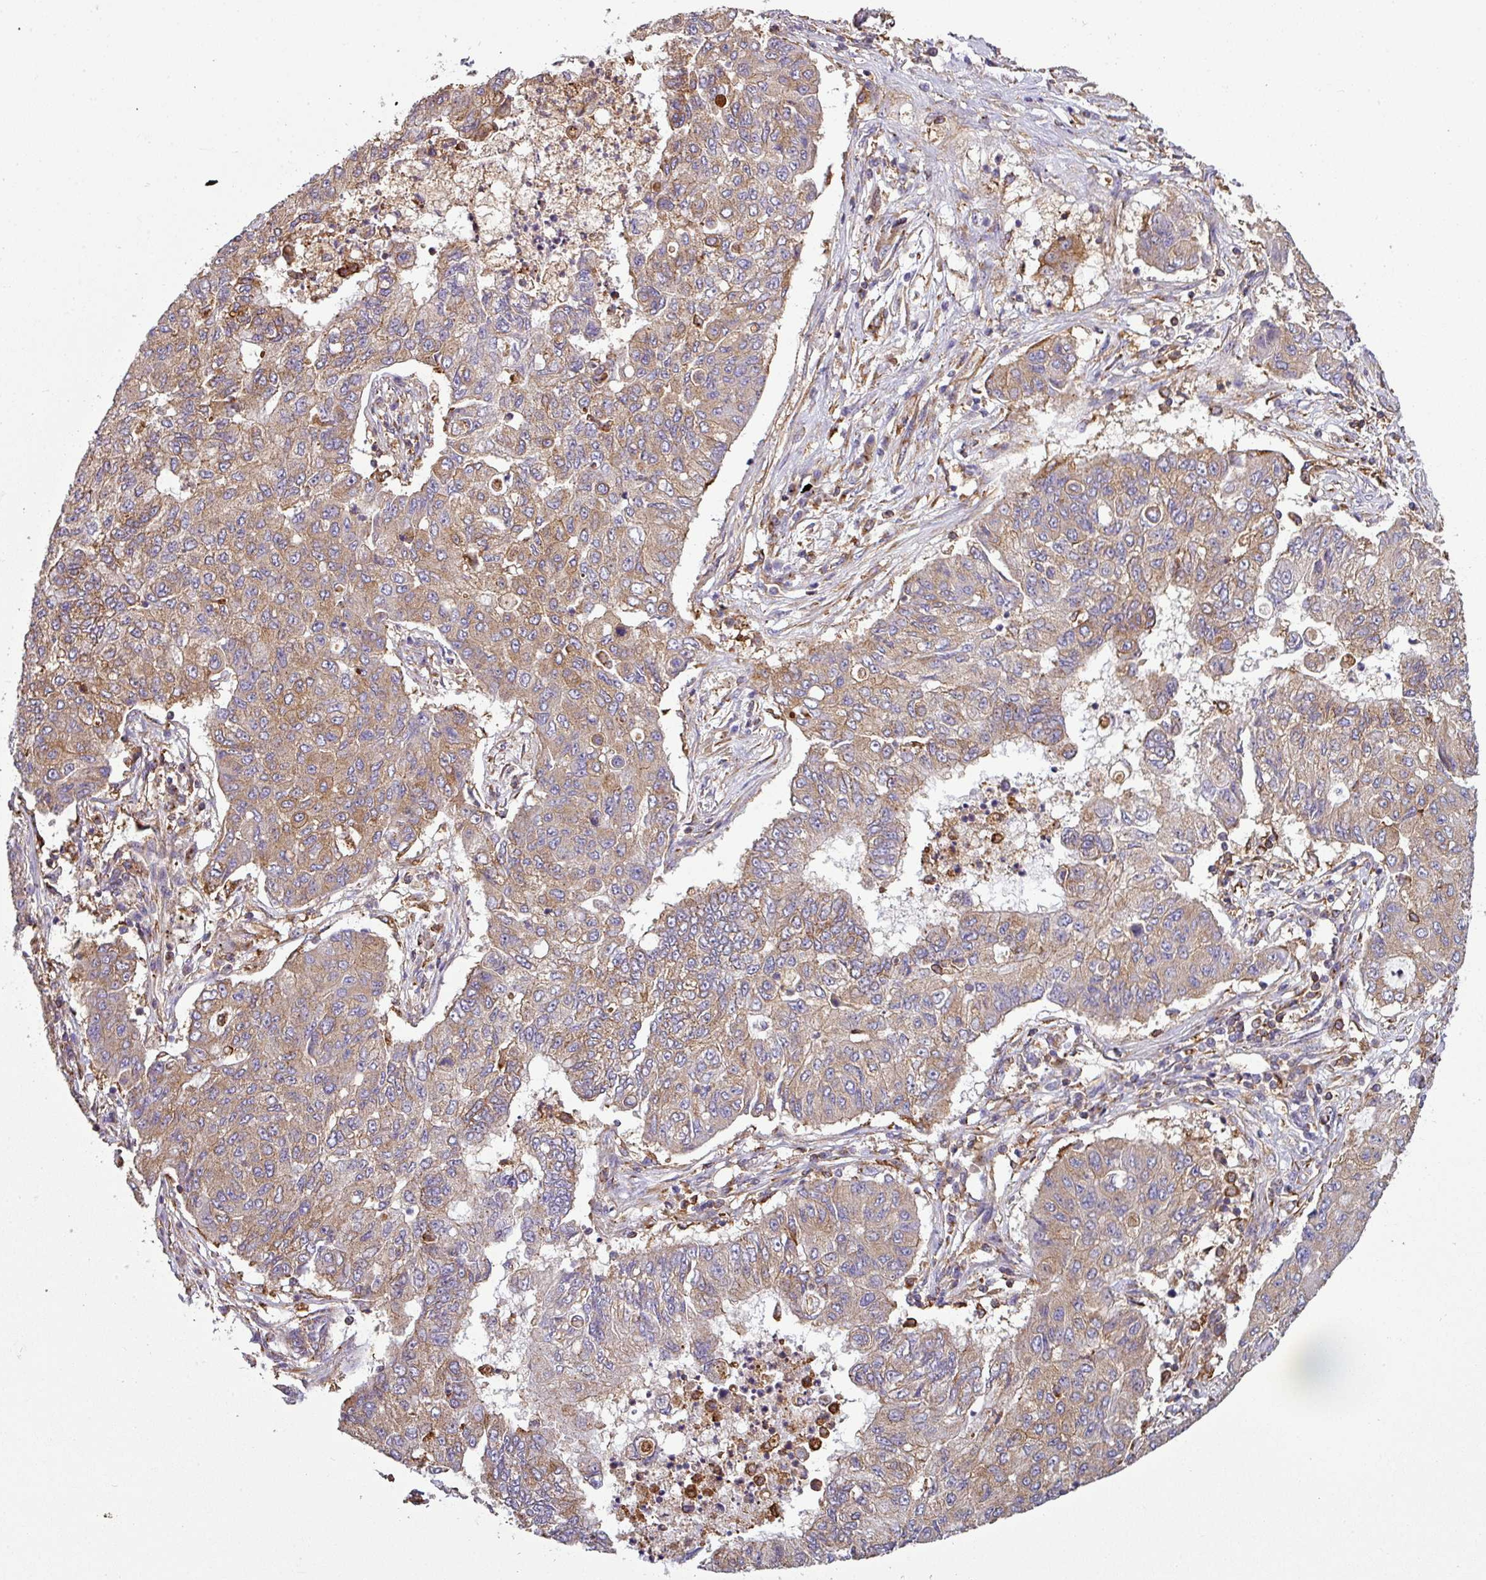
{"staining": {"intensity": "weak", "quantity": "25%-75%", "location": "cytoplasmic/membranous"}, "tissue": "lung cancer", "cell_type": "Tumor cells", "image_type": "cancer", "snomed": [{"axis": "morphology", "description": "Squamous cell carcinoma, NOS"}, {"axis": "topography", "description": "Lung"}], "caption": "Lung cancer stained with DAB immunohistochemistry (IHC) demonstrates low levels of weak cytoplasmic/membranous positivity in approximately 25%-75% of tumor cells.", "gene": "XNDC1N", "patient": {"sex": "male", "age": 74}}